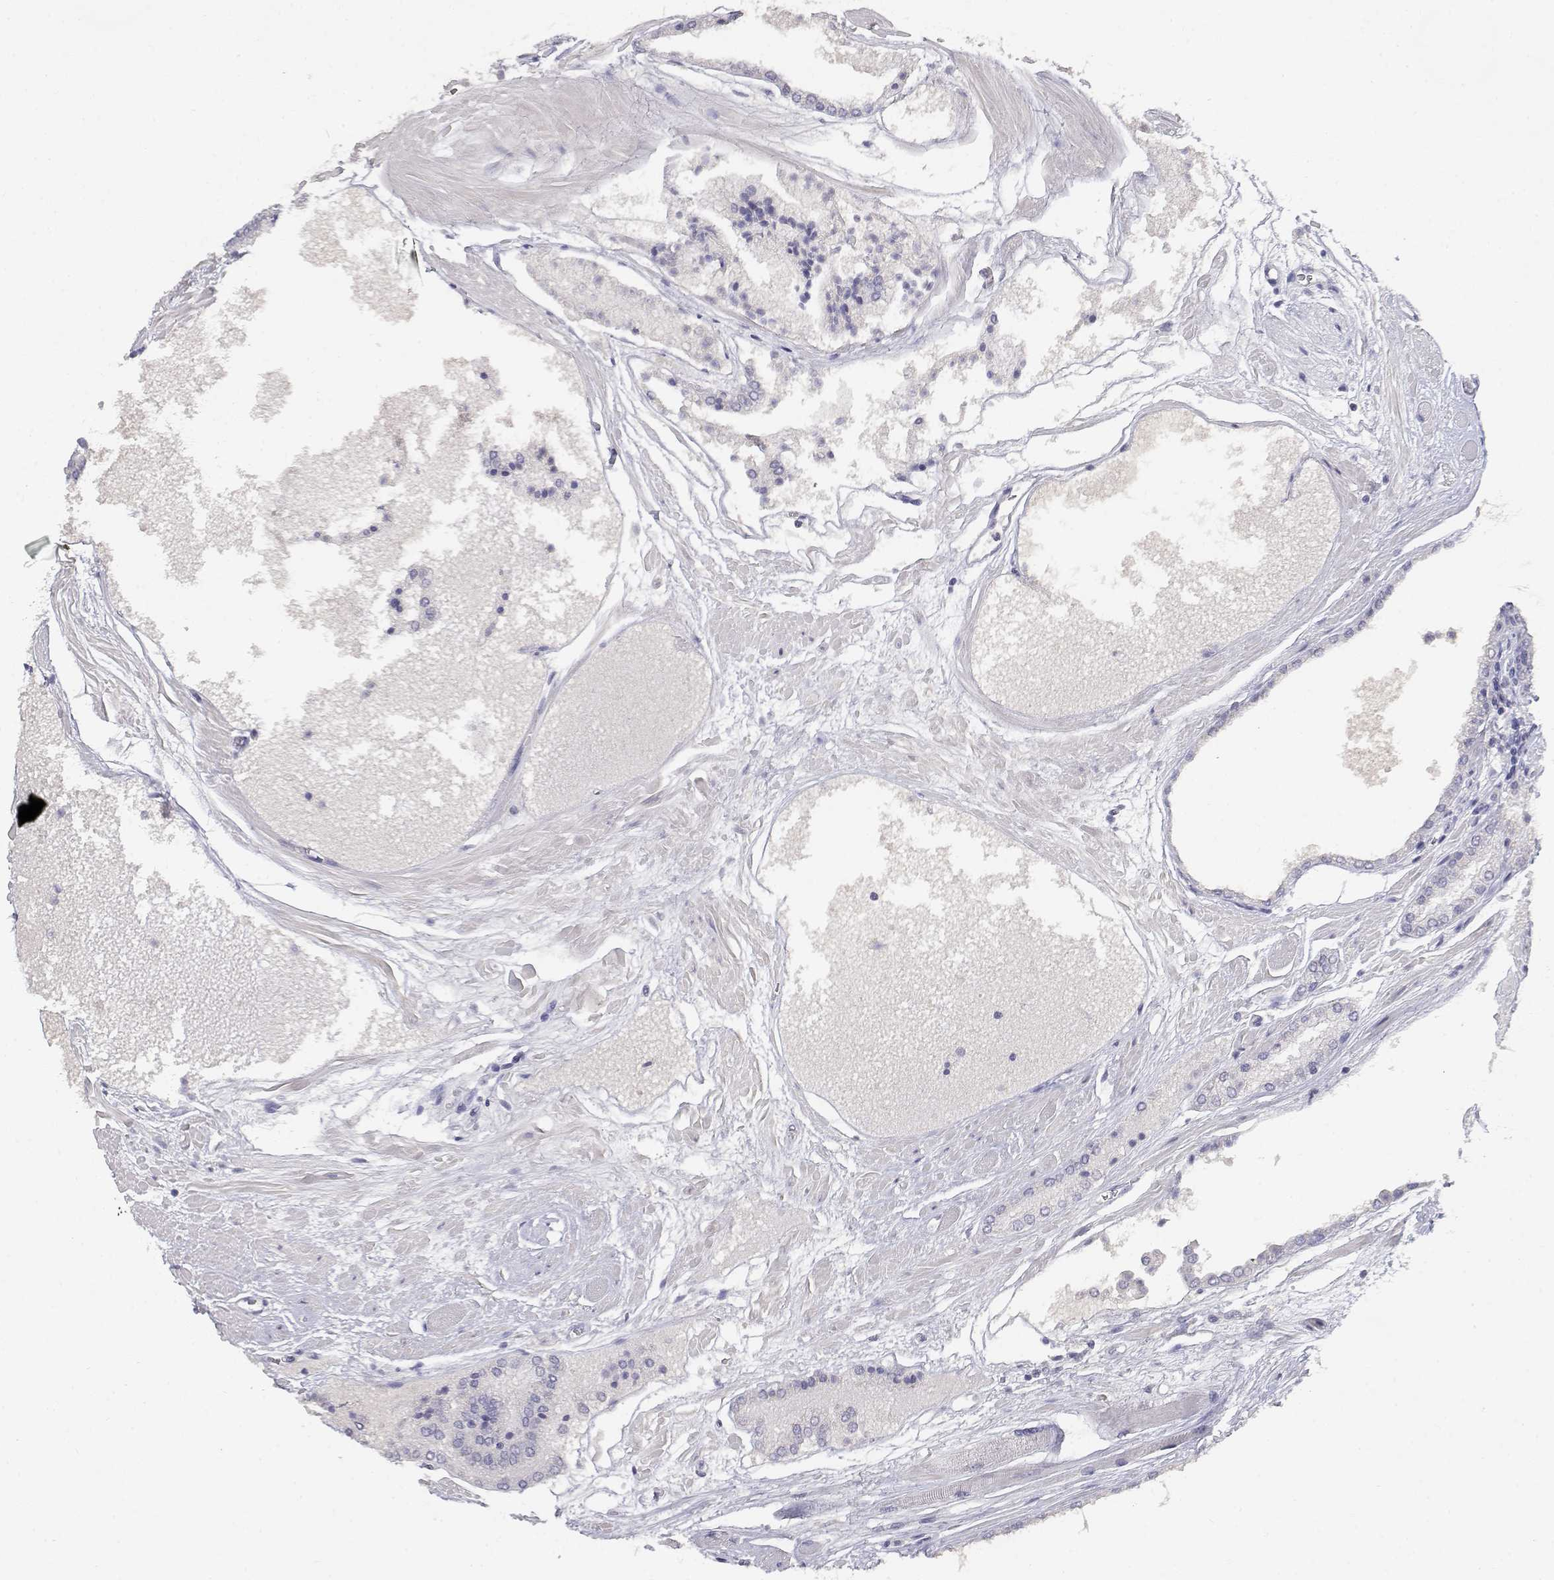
{"staining": {"intensity": "negative", "quantity": "none", "location": "none"}, "tissue": "prostate cancer", "cell_type": "Tumor cells", "image_type": "cancer", "snomed": [{"axis": "morphology", "description": "Adenocarcinoma, High grade"}, {"axis": "topography", "description": "Prostate"}], "caption": "An IHC photomicrograph of prostate cancer (adenocarcinoma (high-grade)) is shown. There is no staining in tumor cells of prostate cancer (adenocarcinoma (high-grade)). The staining is performed using DAB brown chromogen with nuclei counter-stained in using hematoxylin.", "gene": "ADA", "patient": {"sex": "male", "age": 56}}